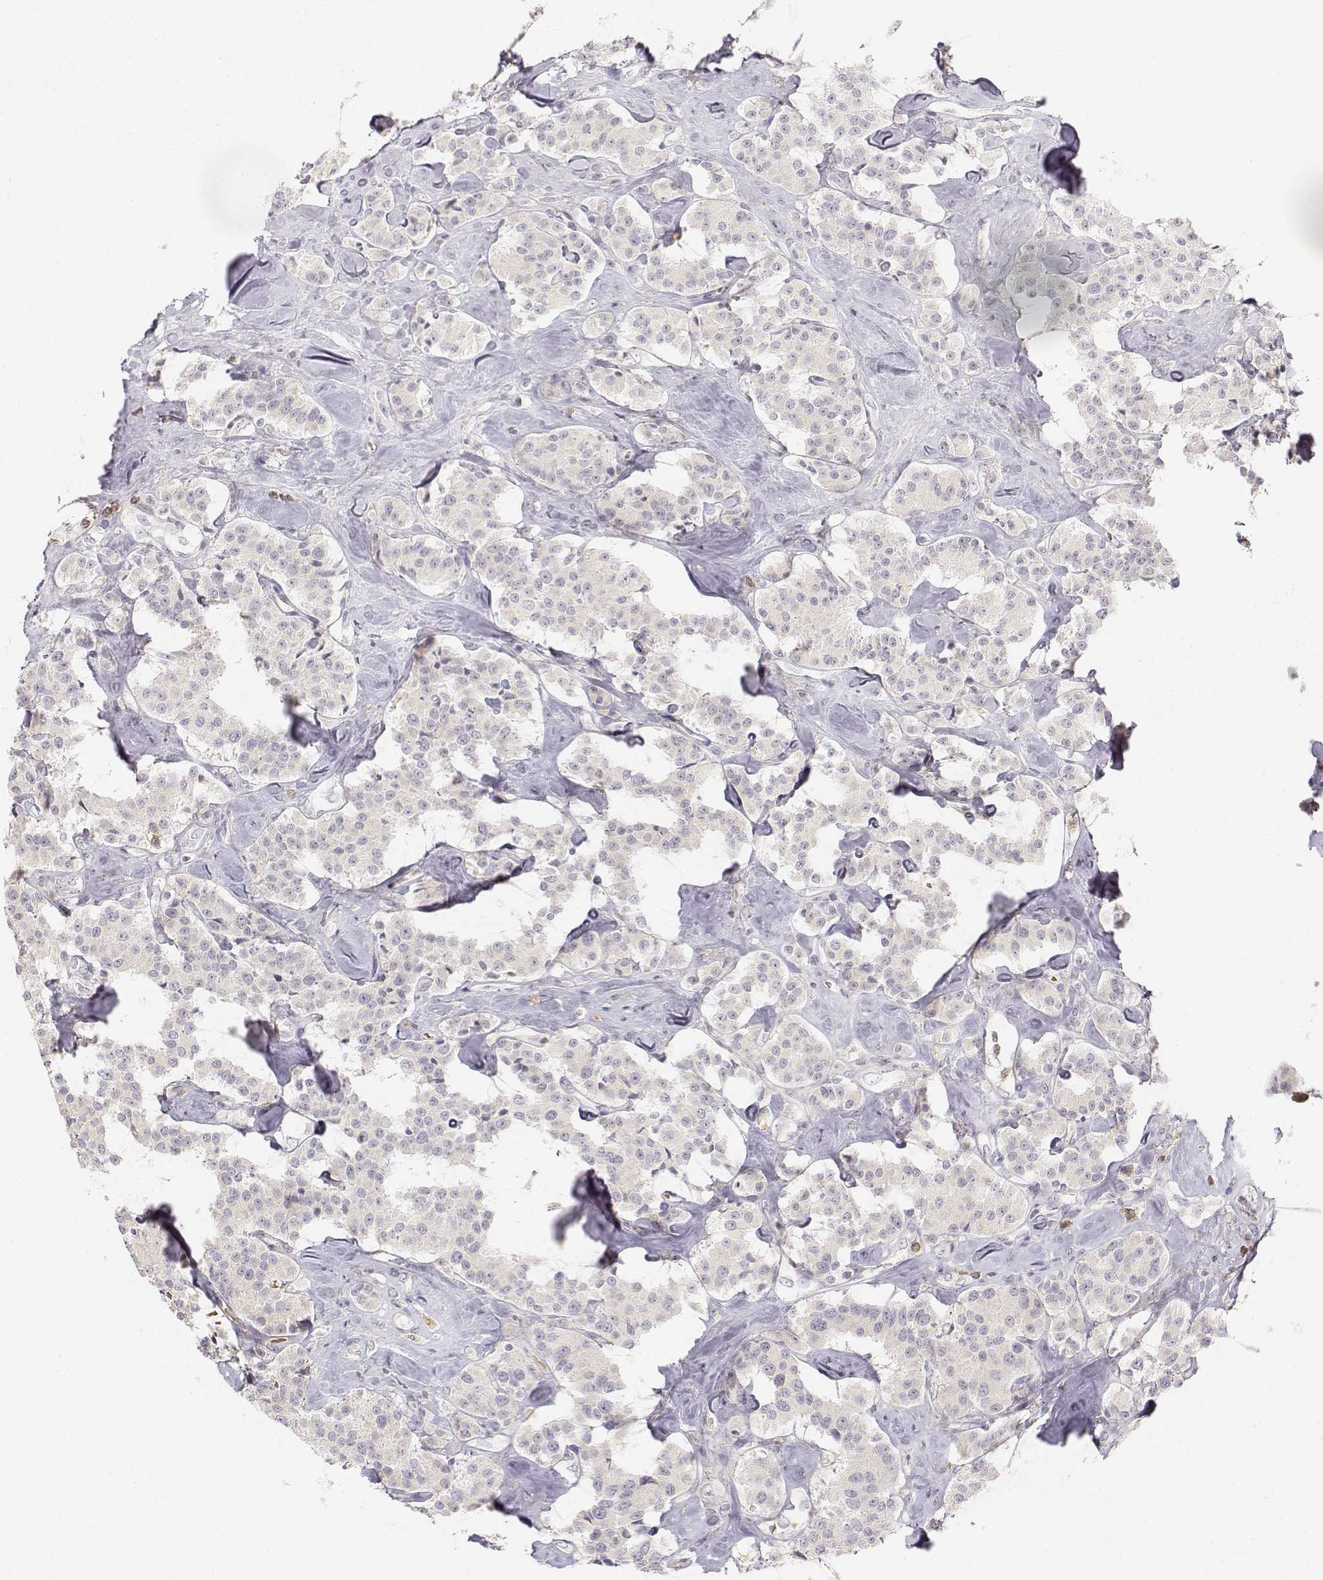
{"staining": {"intensity": "negative", "quantity": "none", "location": "none"}, "tissue": "carcinoid", "cell_type": "Tumor cells", "image_type": "cancer", "snomed": [{"axis": "morphology", "description": "Carcinoid, malignant, NOS"}, {"axis": "topography", "description": "Pancreas"}], "caption": "Photomicrograph shows no protein expression in tumor cells of malignant carcinoid tissue. Brightfield microscopy of immunohistochemistry (IHC) stained with DAB (brown) and hematoxylin (blue), captured at high magnification.", "gene": "GLIPR1L2", "patient": {"sex": "male", "age": 41}}